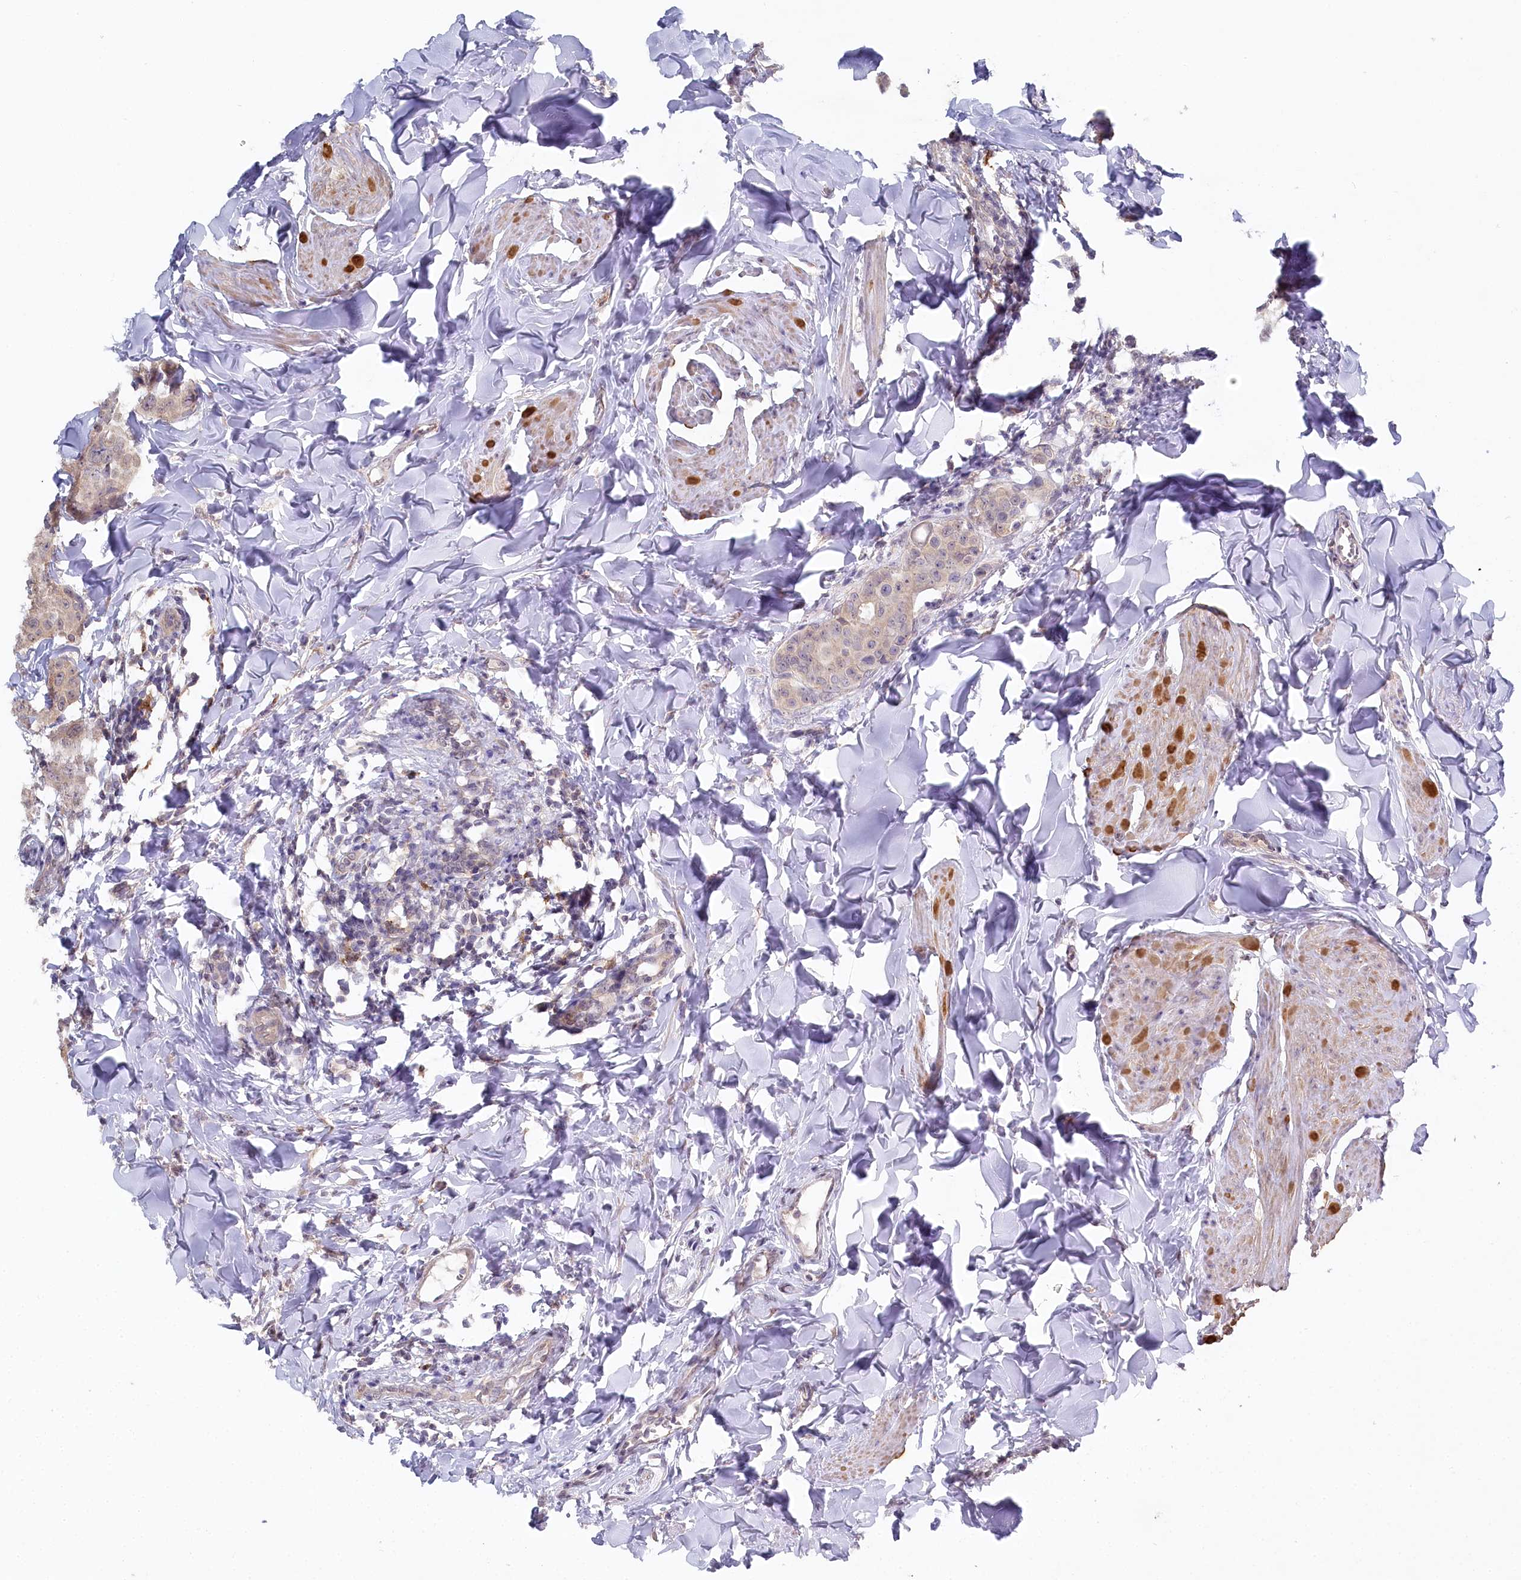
{"staining": {"intensity": "weak", "quantity": "25%-75%", "location": "cytoplasmic/membranous"}, "tissue": "breast cancer", "cell_type": "Tumor cells", "image_type": "cancer", "snomed": [{"axis": "morphology", "description": "Duct carcinoma"}, {"axis": "topography", "description": "Breast"}], "caption": "An IHC micrograph of tumor tissue is shown. Protein staining in brown labels weak cytoplasmic/membranous positivity in breast cancer (invasive ductal carcinoma) within tumor cells. (IHC, brightfield microscopy, high magnification).", "gene": "AAMDC", "patient": {"sex": "female", "age": 40}}